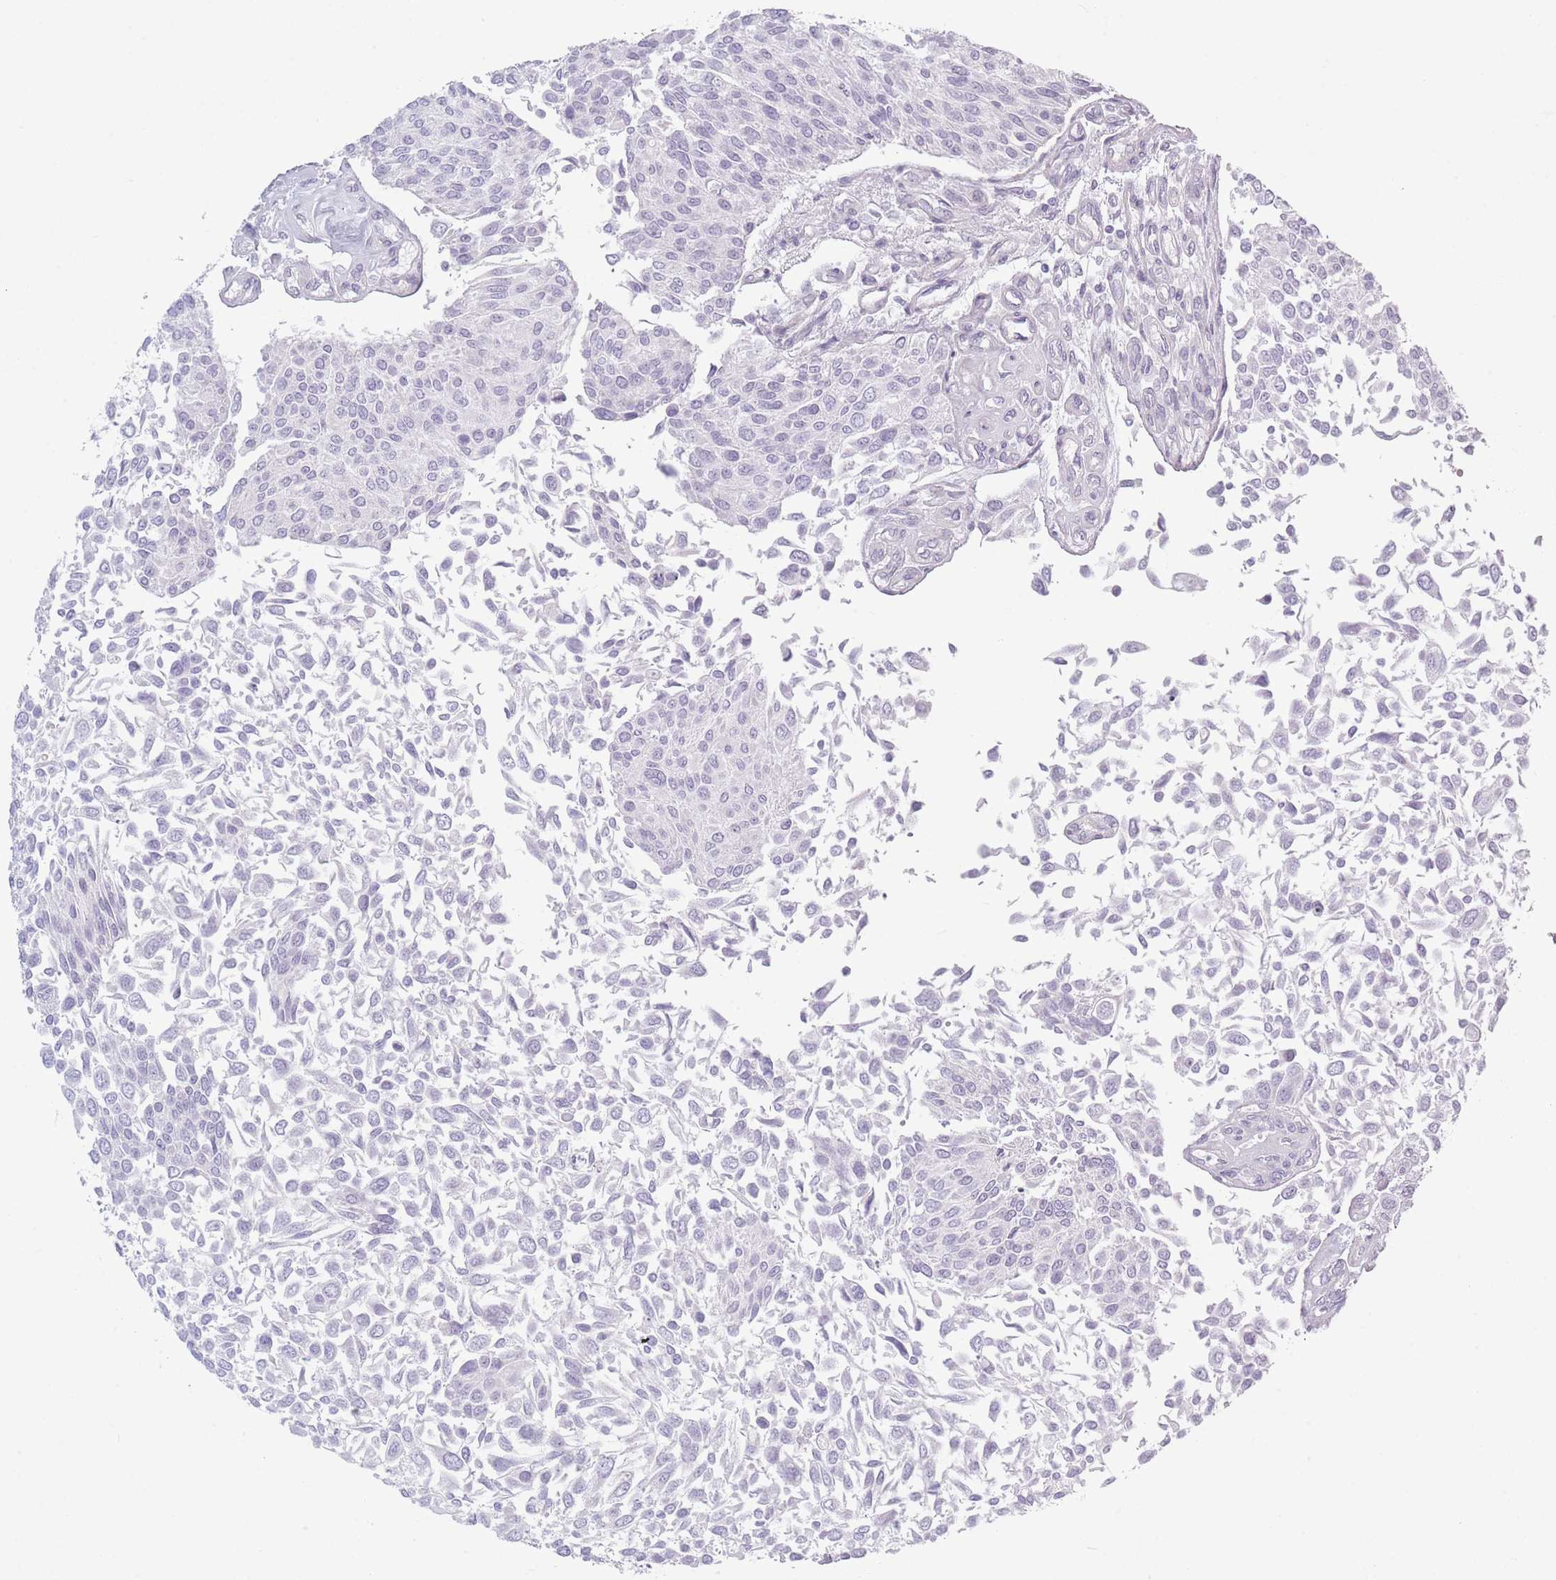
{"staining": {"intensity": "negative", "quantity": "none", "location": "none"}, "tissue": "urothelial cancer", "cell_type": "Tumor cells", "image_type": "cancer", "snomed": [{"axis": "morphology", "description": "Urothelial carcinoma, NOS"}, {"axis": "topography", "description": "Urinary bladder"}], "caption": "Urothelial cancer was stained to show a protein in brown. There is no significant positivity in tumor cells.", "gene": "PLEKHG2", "patient": {"sex": "male", "age": 55}}